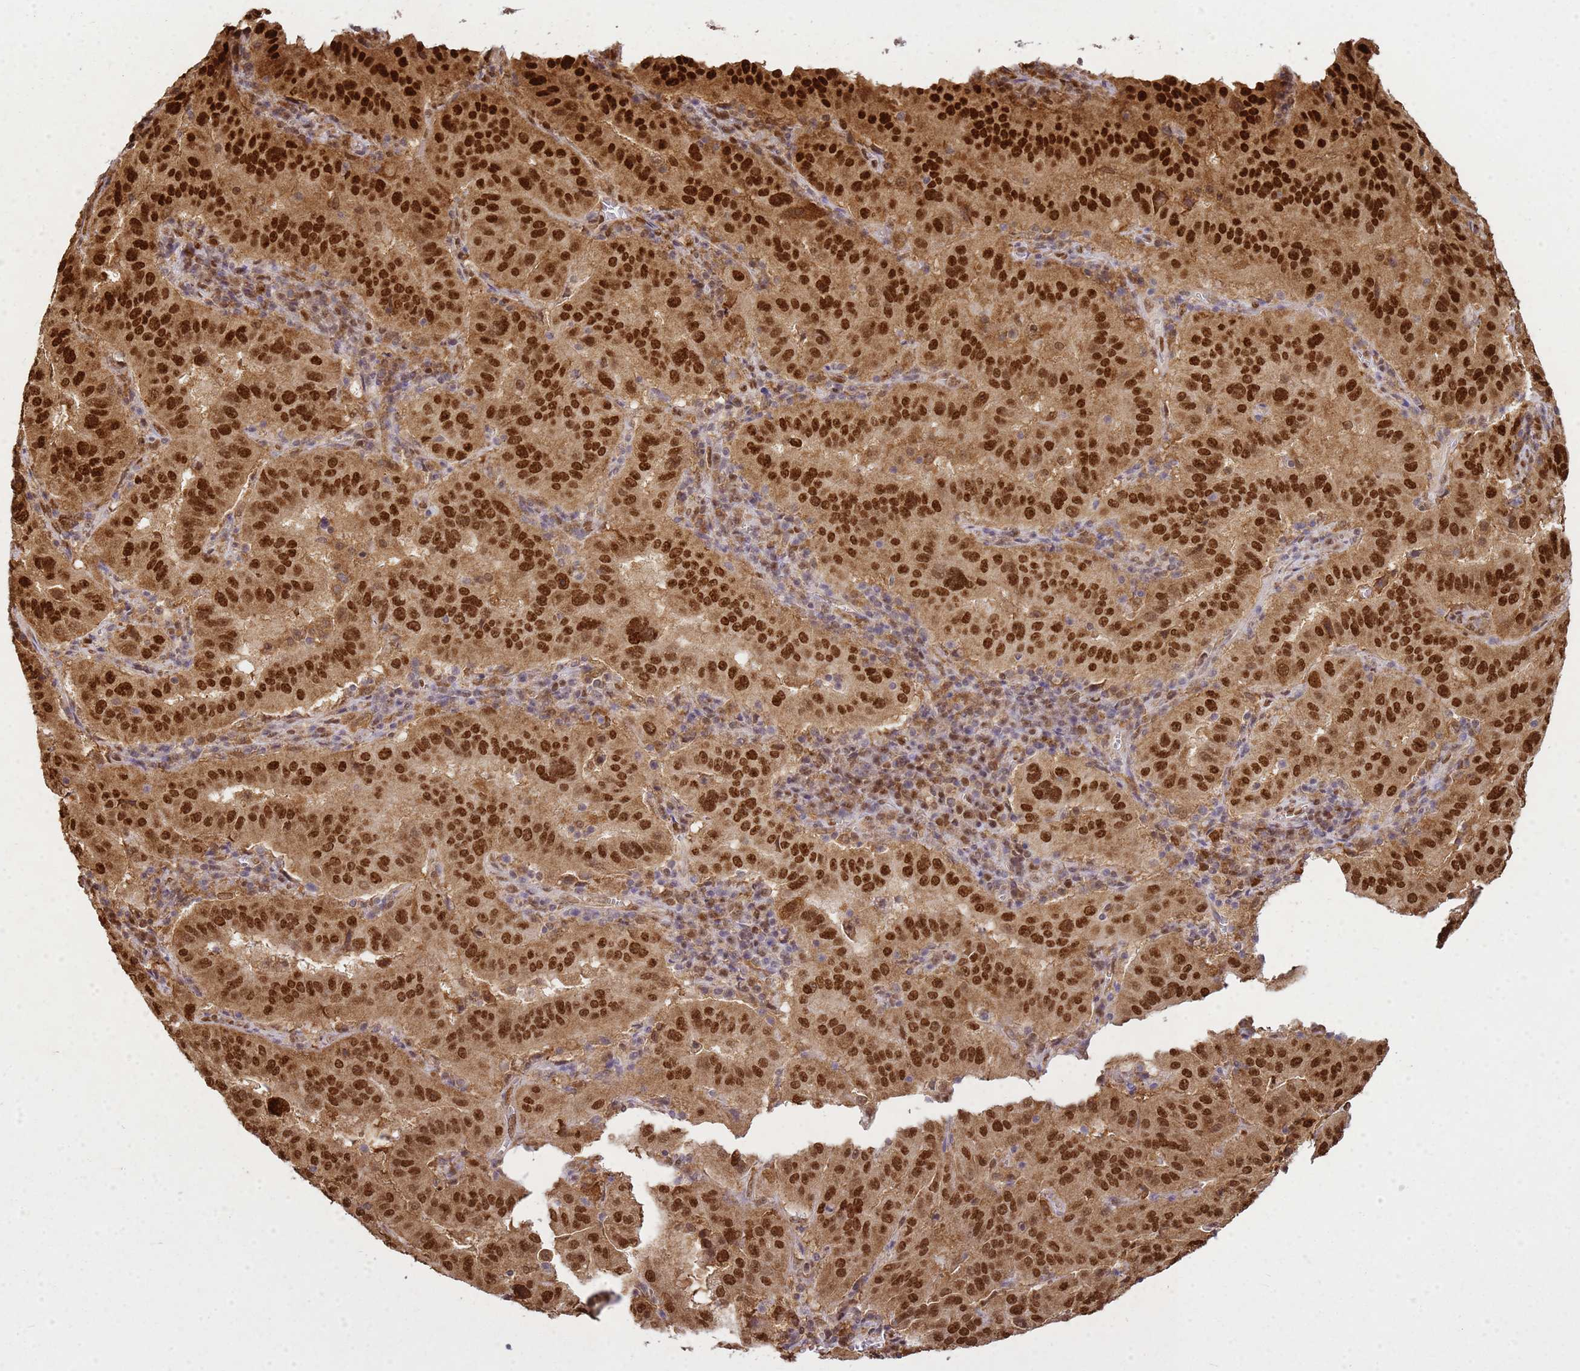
{"staining": {"intensity": "strong", "quantity": ">75%", "location": "cytoplasmic/membranous,nuclear"}, "tissue": "pancreatic cancer", "cell_type": "Tumor cells", "image_type": "cancer", "snomed": [{"axis": "morphology", "description": "Adenocarcinoma, NOS"}, {"axis": "topography", "description": "Pancreas"}], "caption": "Immunohistochemistry (IHC) histopathology image of human adenocarcinoma (pancreatic) stained for a protein (brown), which shows high levels of strong cytoplasmic/membranous and nuclear staining in about >75% of tumor cells.", "gene": "APEX1", "patient": {"sex": "male", "age": 63}}